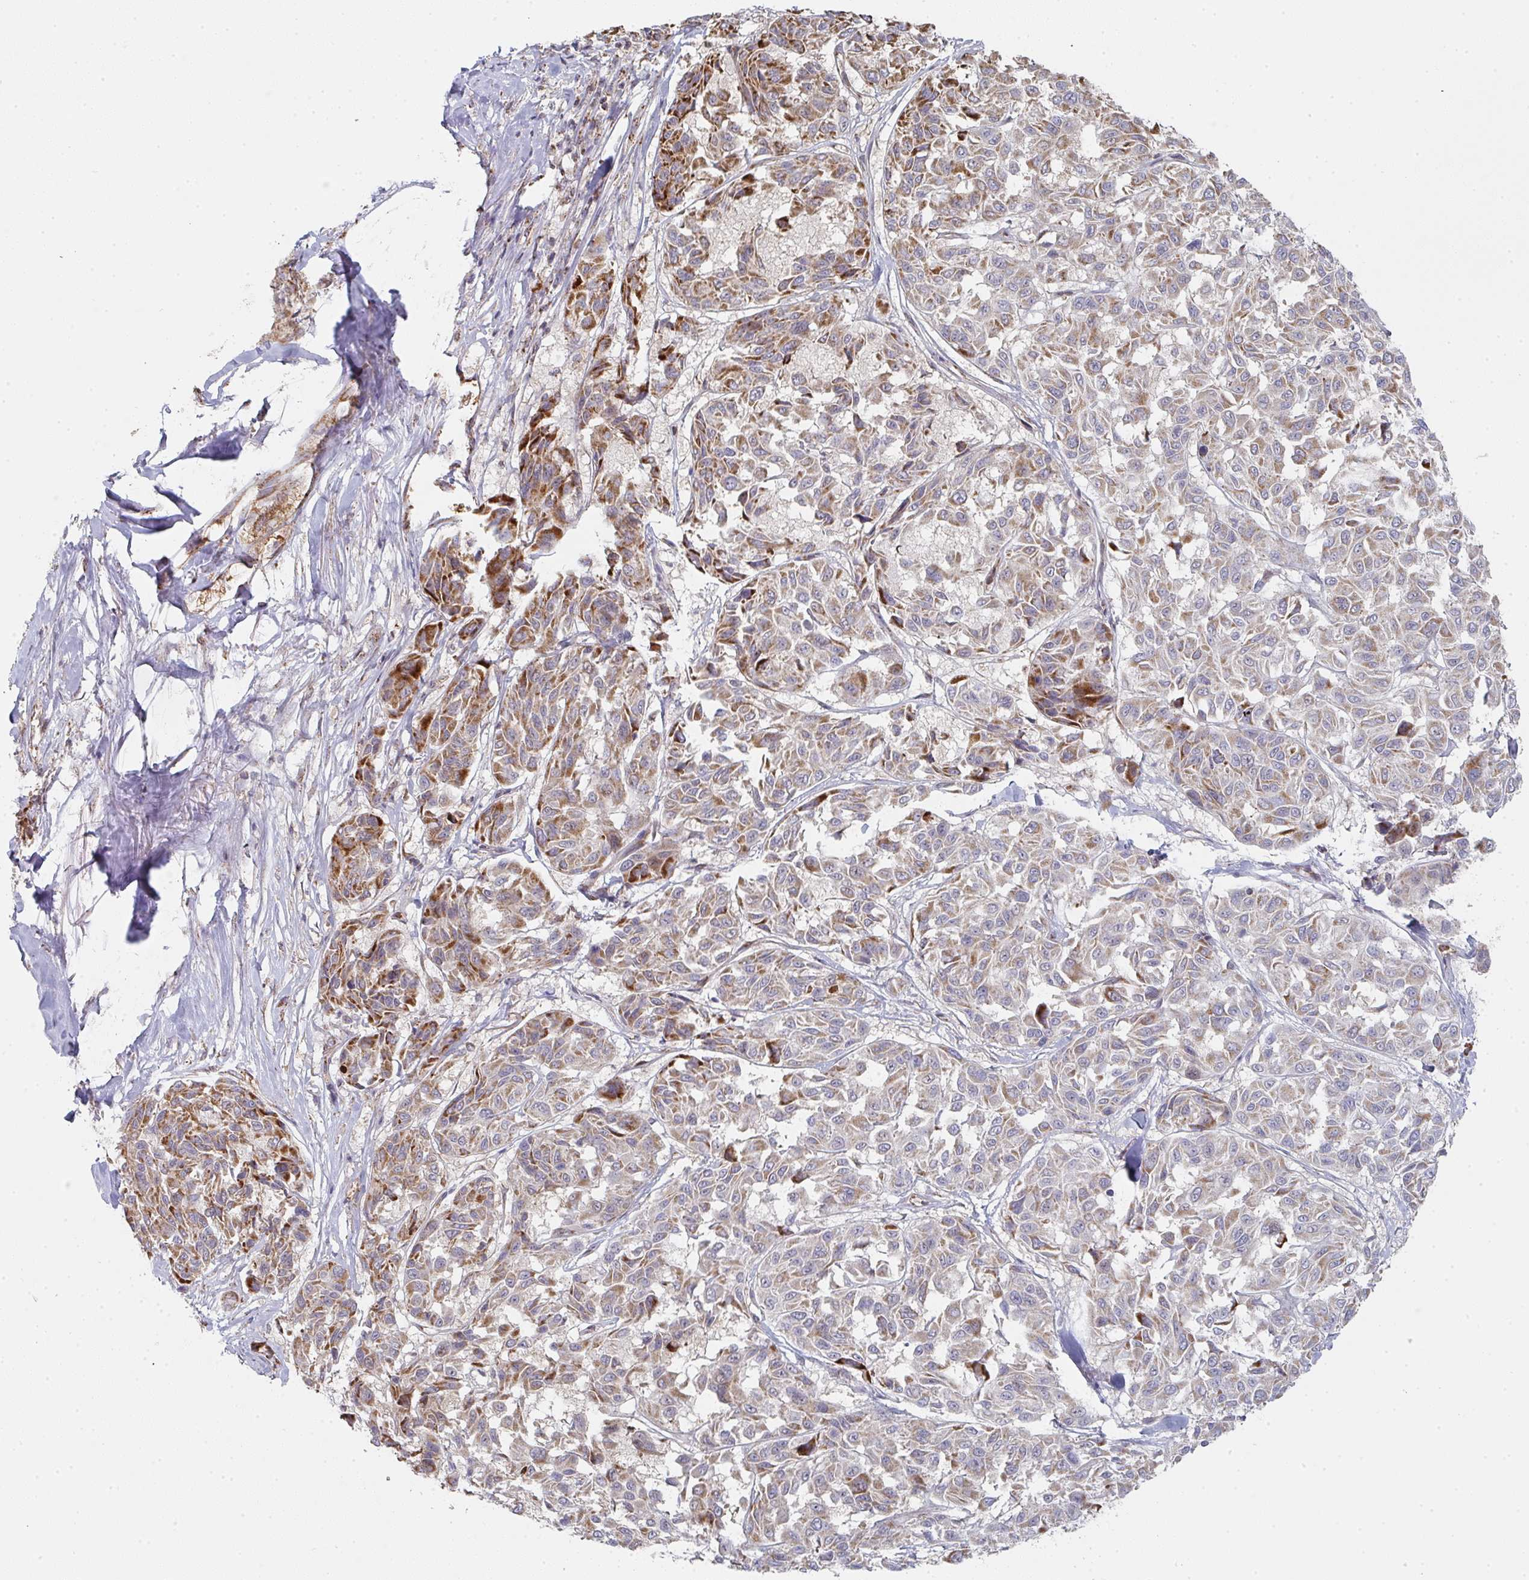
{"staining": {"intensity": "moderate", "quantity": "25%-75%", "location": "cytoplasmic/membranous"}, "tissue": "melanoma", "cell_type": "Tumor cells", "image_type": "cancer", "snomed": [{"axis": "morphology", "description": "Malignant melanoma, NOS"}, {"axis": "topography", "description": "Skin"}], "caption": "Protein analysis of malignant melanoma tissue reveals moderate cytoplasmic/membranous expression in approximately 25%-75% of tumor cells.", "gene": "ZNF526", "patient": {"sex": "female", "age": 66}}